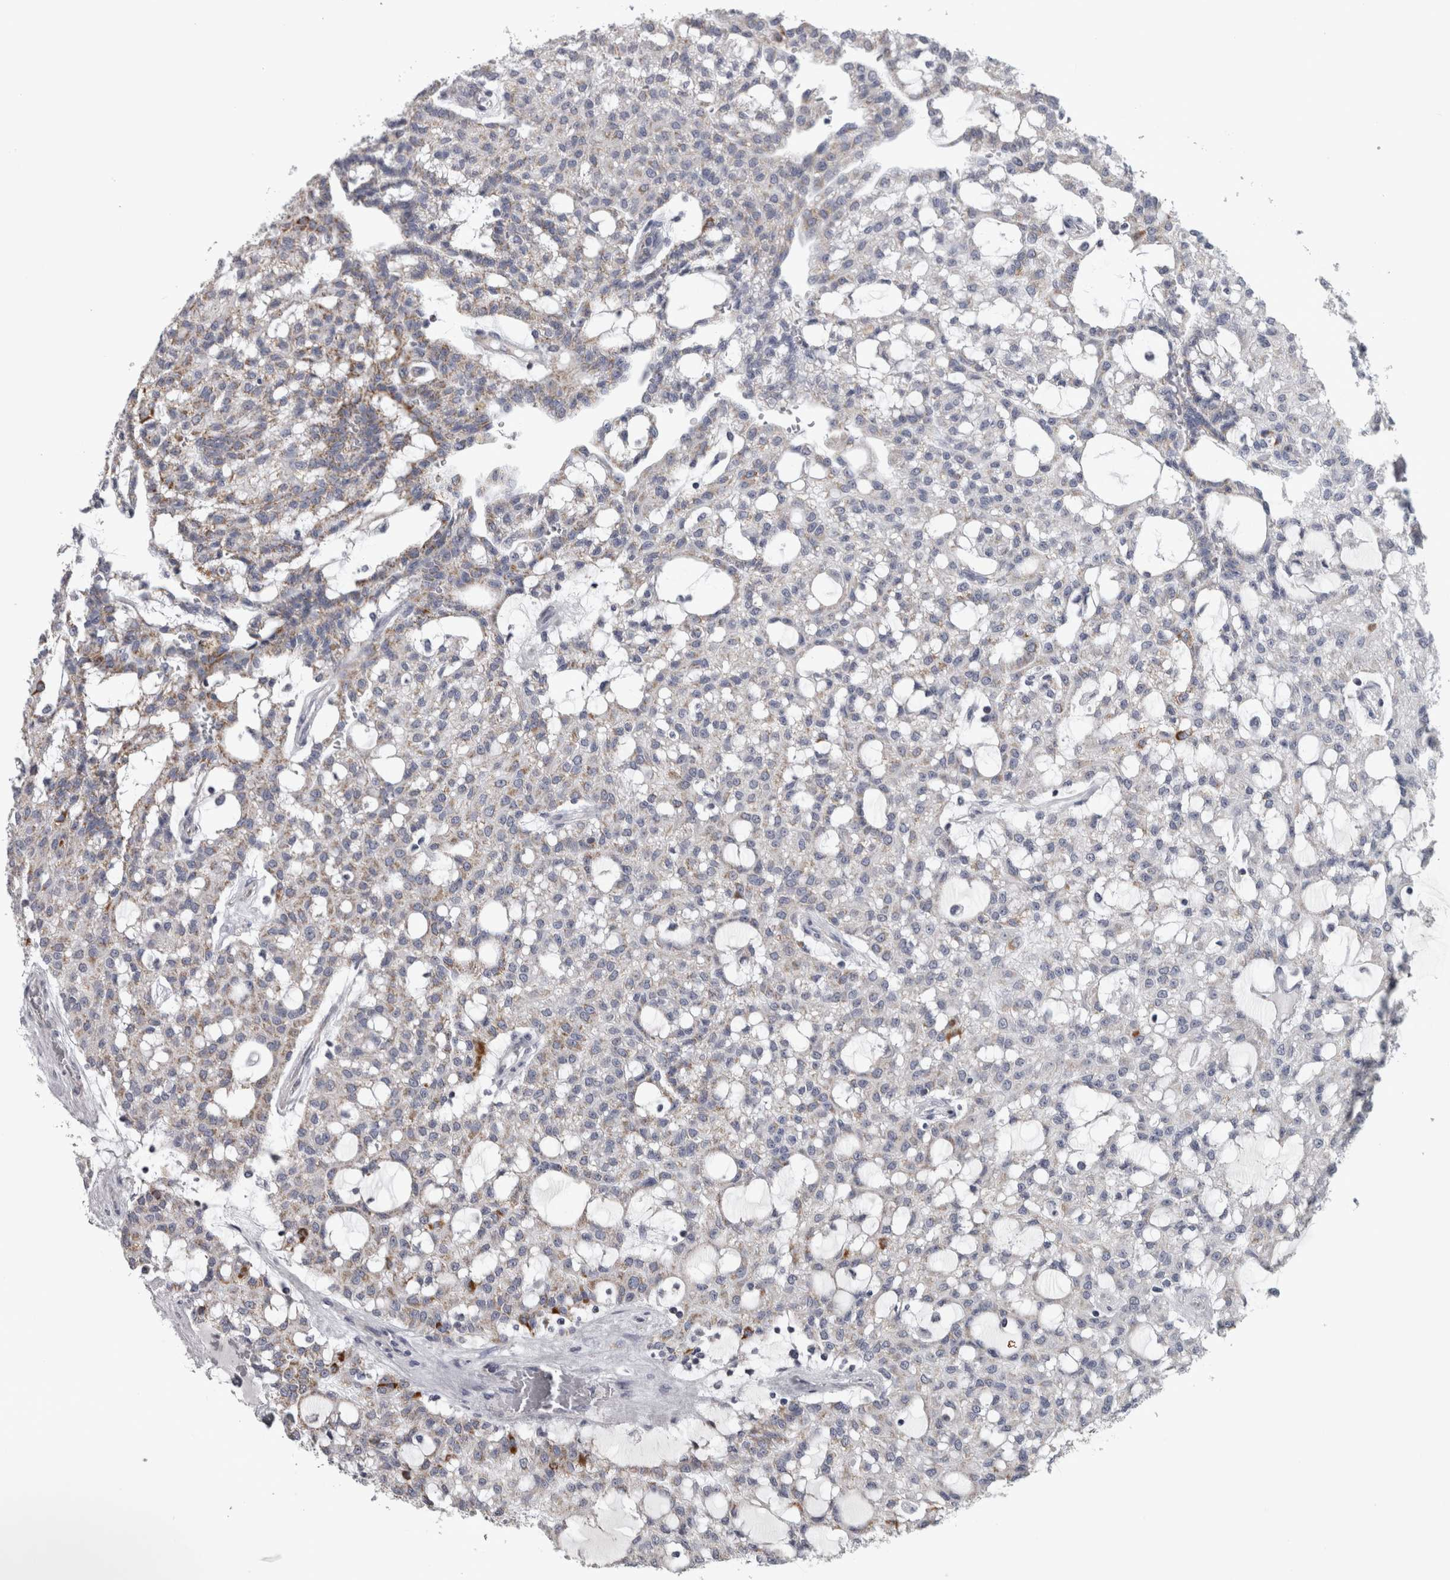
{"staining": {"intensity": "weak", "quantity": "<25%", "location": "cytoplasmic/membranous"}, "tissue": "renal cancer", "cell_type": "Tumor cells", "image_type": "cancer", "snomed": [{"axis": "morphology", "description": "Adenocarcinoma, NOS"}, {"axis": "topography", "description": "Kidney"}], "caption": "Renal adenocarcinoma was stained to show a protein in brown. There is no significant expression in tumor cells.", "gene": "DBT", "patient": {"sex": "male", "age": 63}}